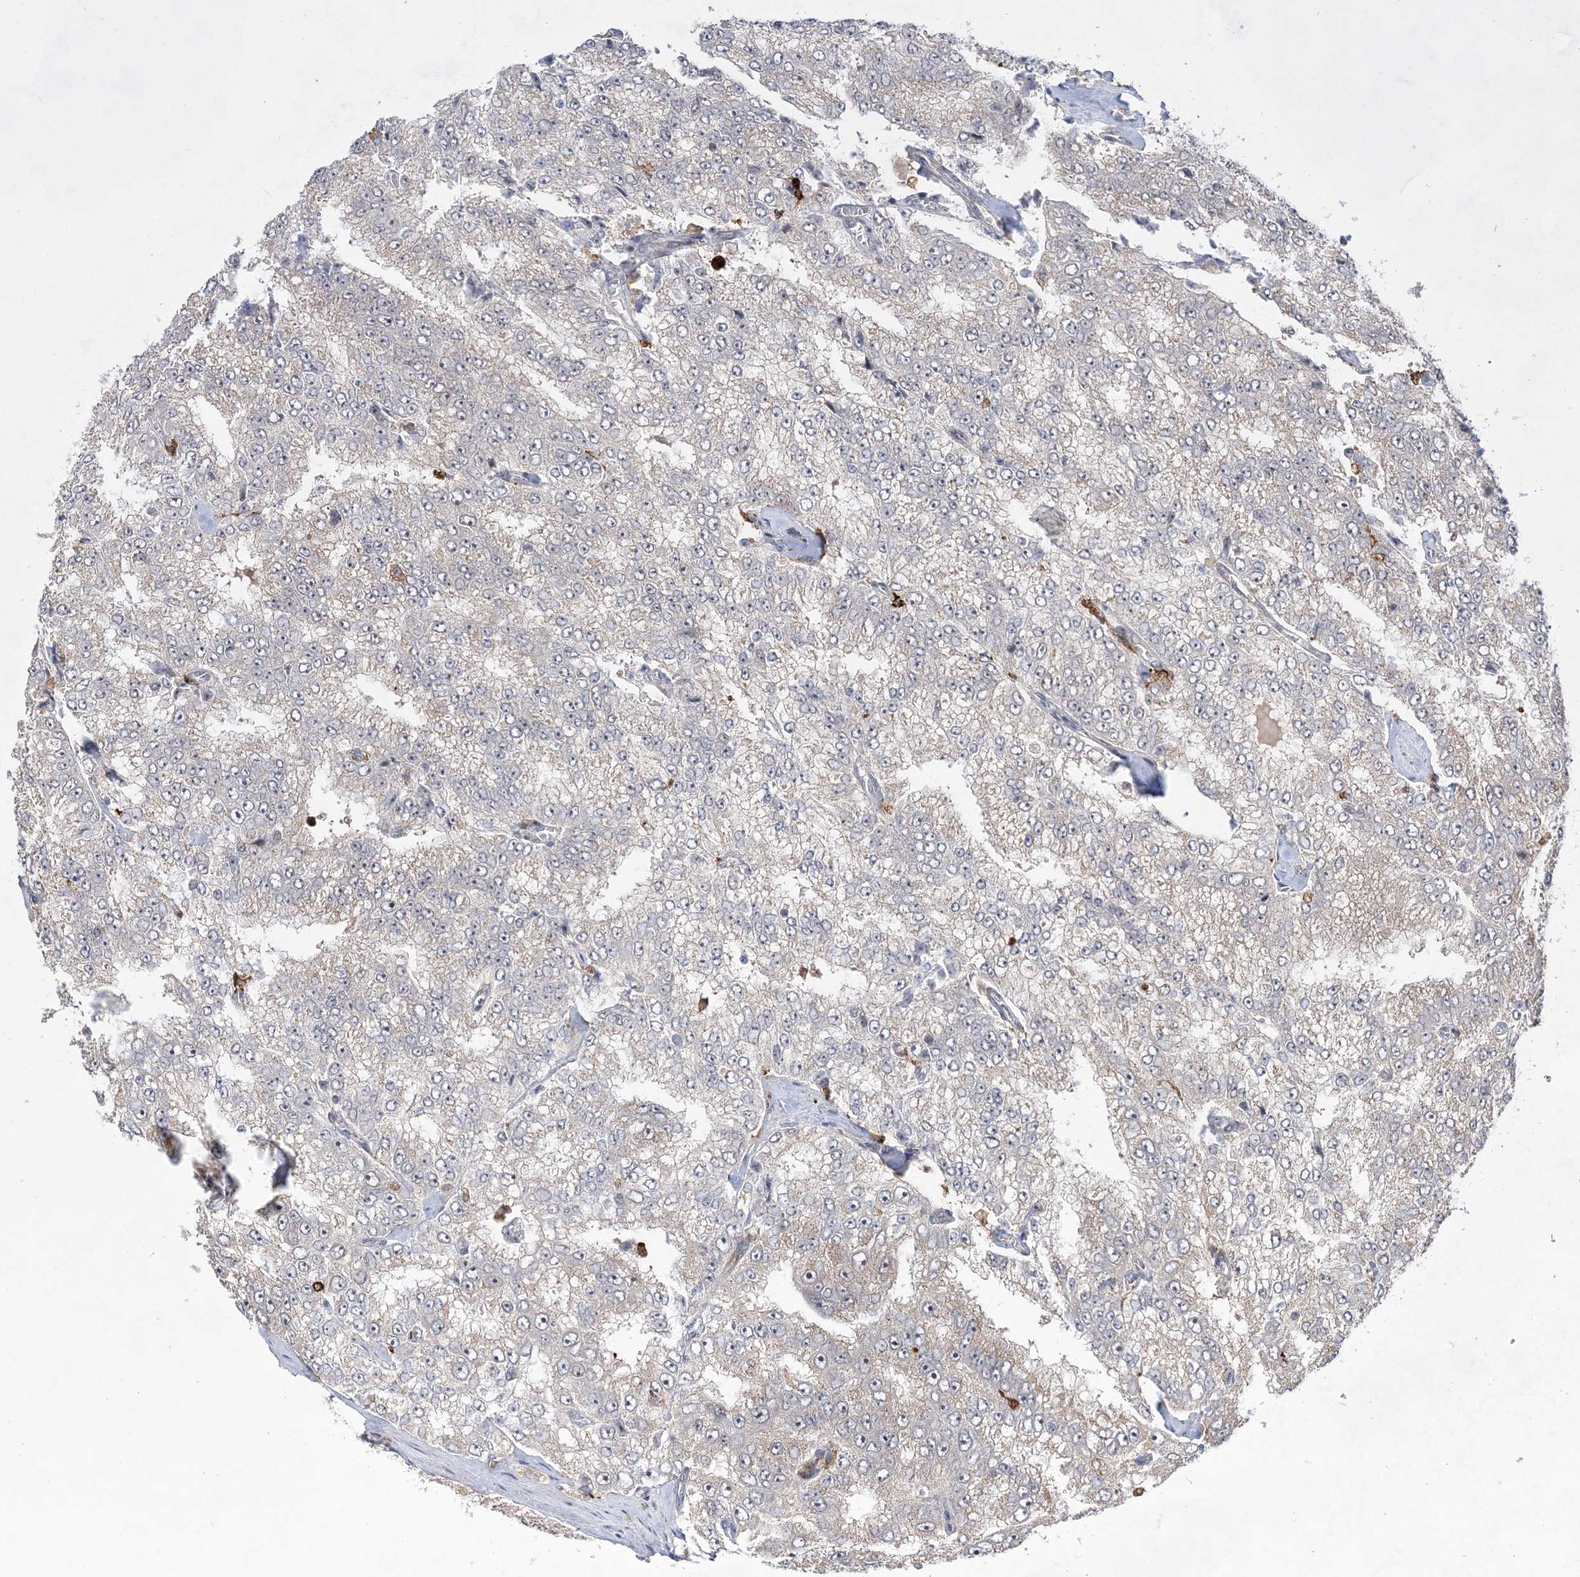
{"staining": {"intensity": "weak", "quantity": "<25%", "location": "cytoplasmic/membranous"}, "tissue": "prostate cancer", "cell_type": "Tumor cells", "image_type": "cancer", "snomed": [{"axis": "morphology", "description": "Adenocarcinoma, High grade"}, {"axis": "topography", "description": "Prostate"}], "caption": "Prostate cancer stained for a protein using IHC demonstrates no positivity tumor cells.", "gene": "ANAPC15", "patient": {"sex": "male", "age": 58}}